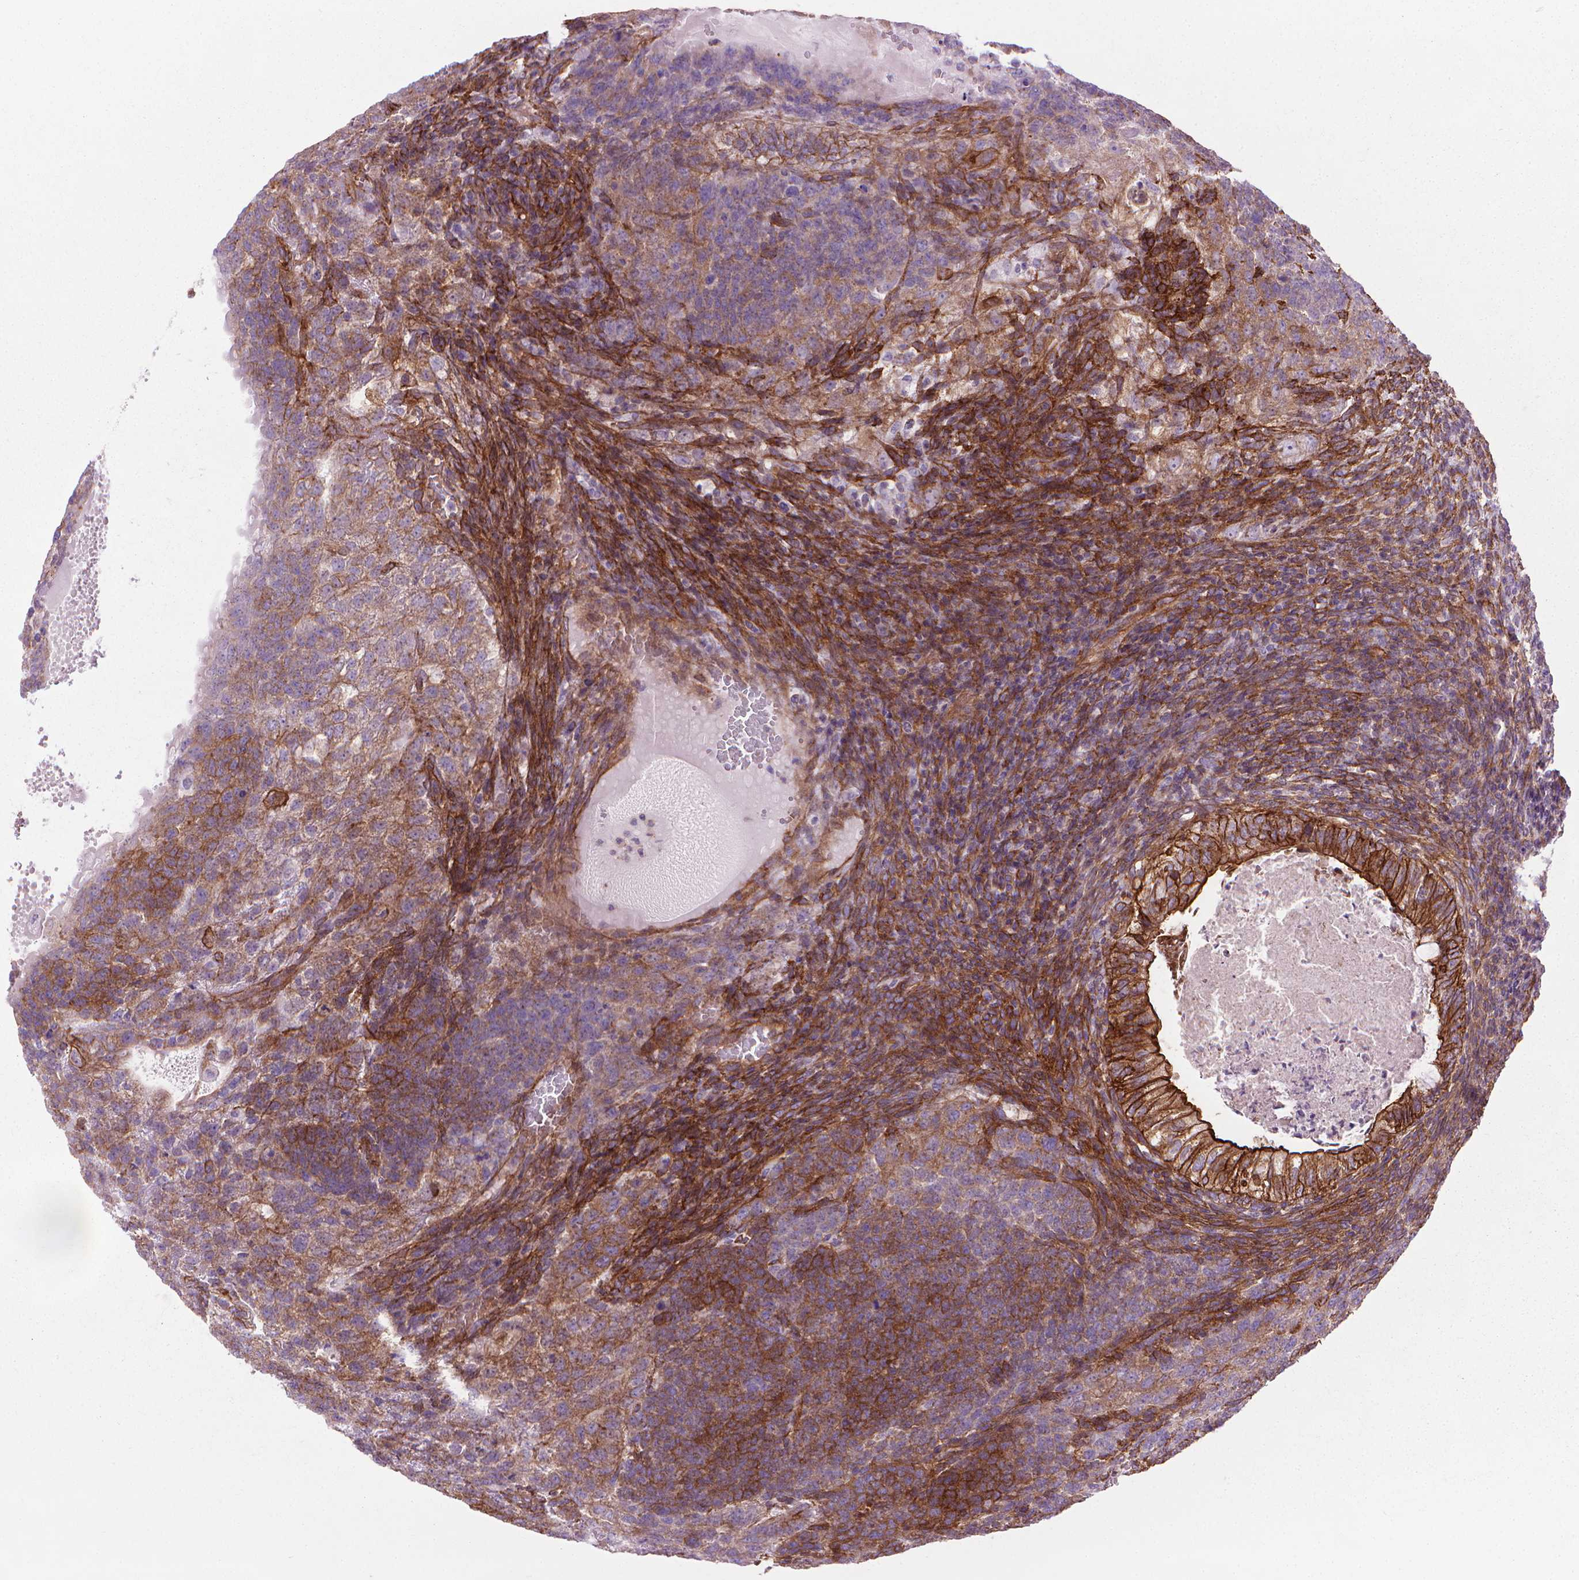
{"staining": {"intensity": "moderate", "quantity": ">75%", "location": "cytoplasmic/membranous"}, "tissue": "testis cancer", "cell_type": "Tumor cells", "image_type": "cancer", "snomed": [{"axis": "morphology", "description": "Normal tissue, NOS"}, {"axis": "morphology", "description": "Carcinoma, Embryonal, NOS"}, {"axis": "topography", "description": "Testis"}, {"axis": "topography", "description": "Epididymis"}], "caption": "DAB immunohistochemical staining of human testis embryonal carcinoma exhibits moderate cytoplasmic/membranous protein expression in about >75% of tumor cells. (Brightfield microscopy of DAB IHC at high magnification).", "gene": "TENT5A", "patient": {"sex": "male", "age": 23}}